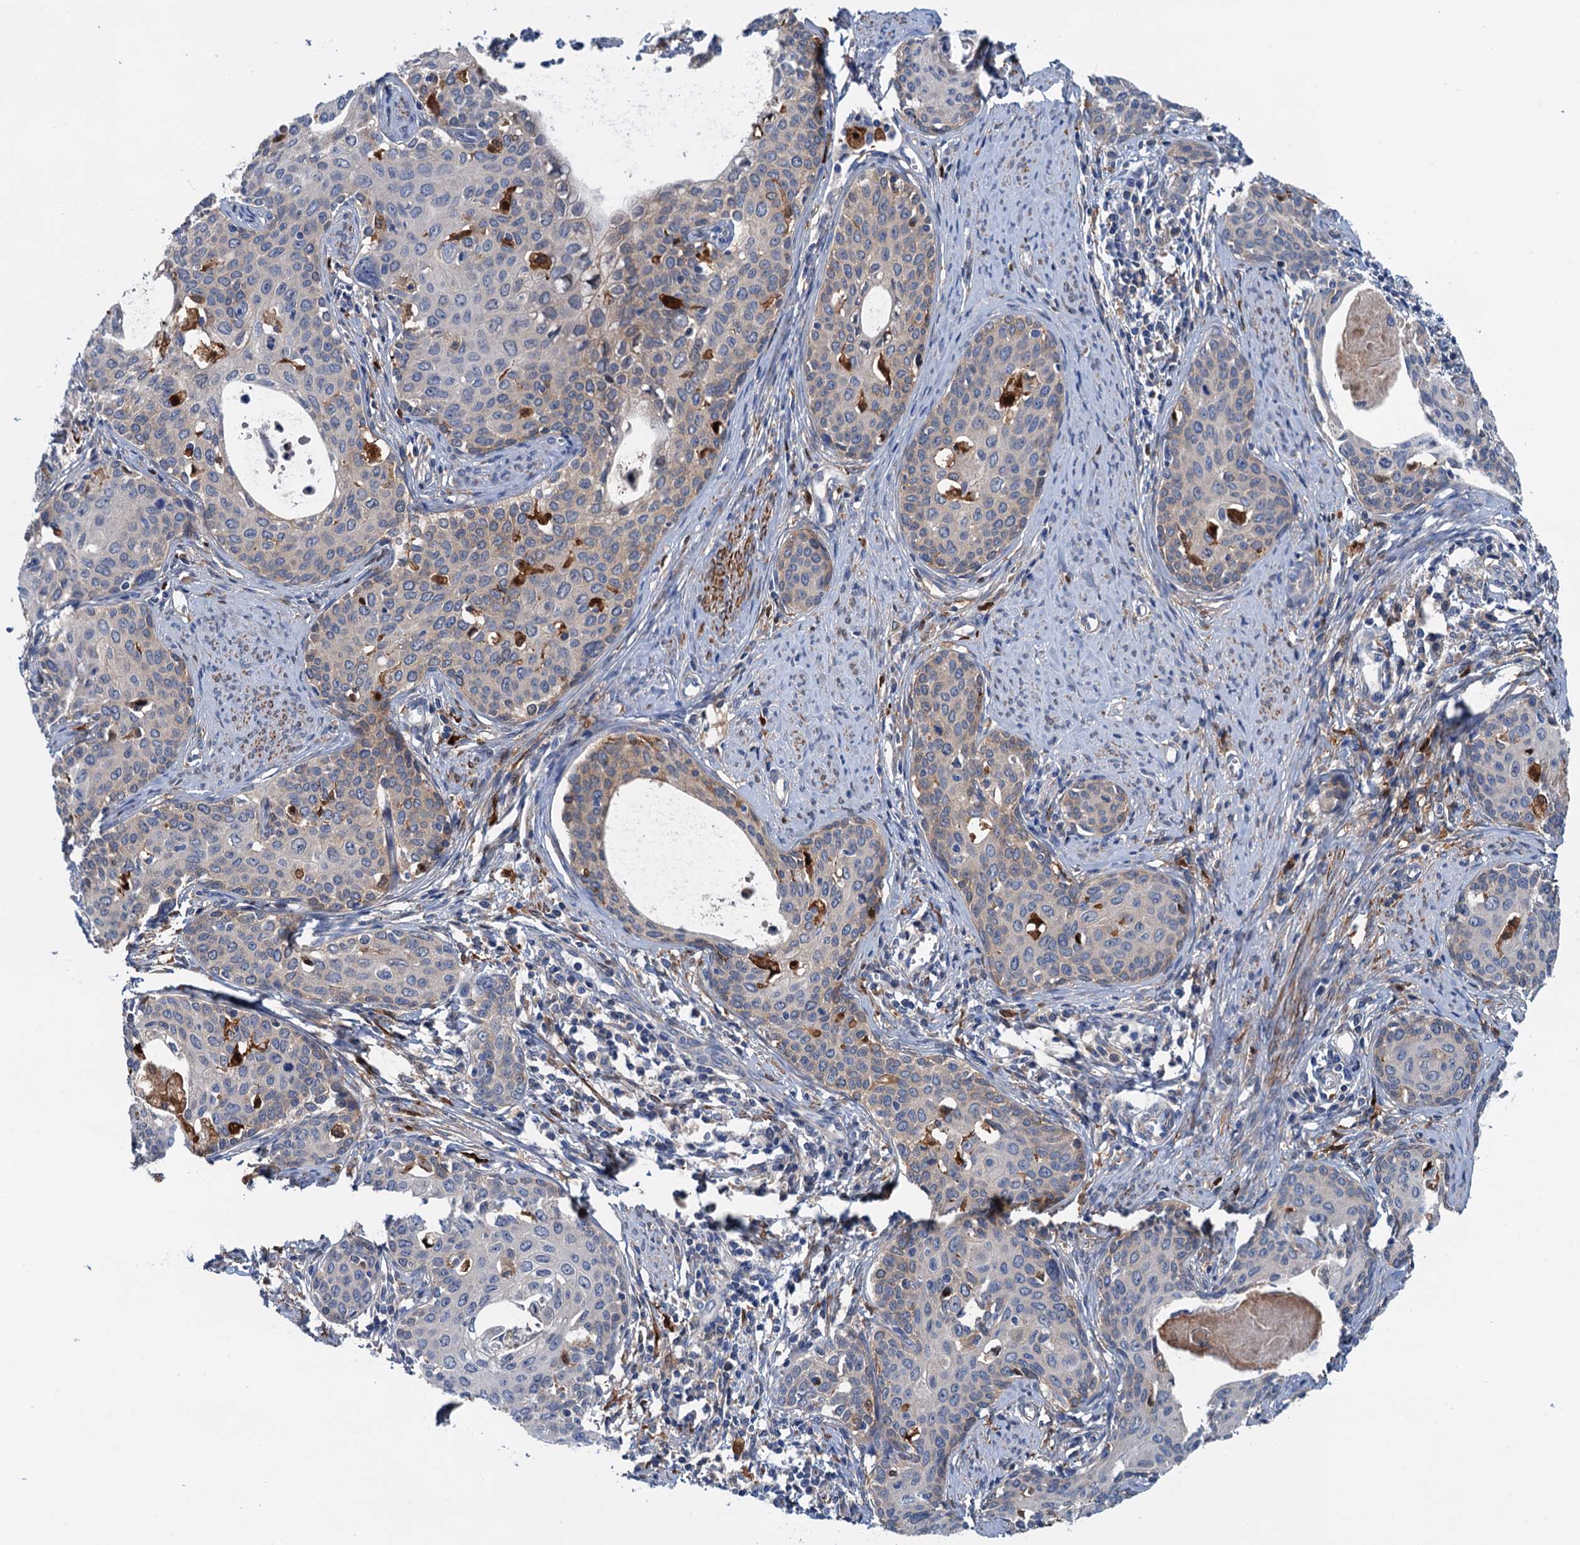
{"staining": {"intensity": "weak", "quantity": "<25%", "location": "cytoplasmic/membranous"}, "tissue": "cervical cancer", "cell_type": "Tumor cells", "image_type": "cancer", "snomed": [{"axis": "morphology", "description": "Squamous cell carcinoma, NOS"}, {"axis": "topography", "description": "Cervix"}], "caption": "DAB (3,3'-diaminobenzidine) immunohistochemical staining of squamous cell carcinoma (cervical) exhibits no significant staining in tumor cells.", "gene": "CSTPP1", "patient": {"sex": "female", "age": 52}}